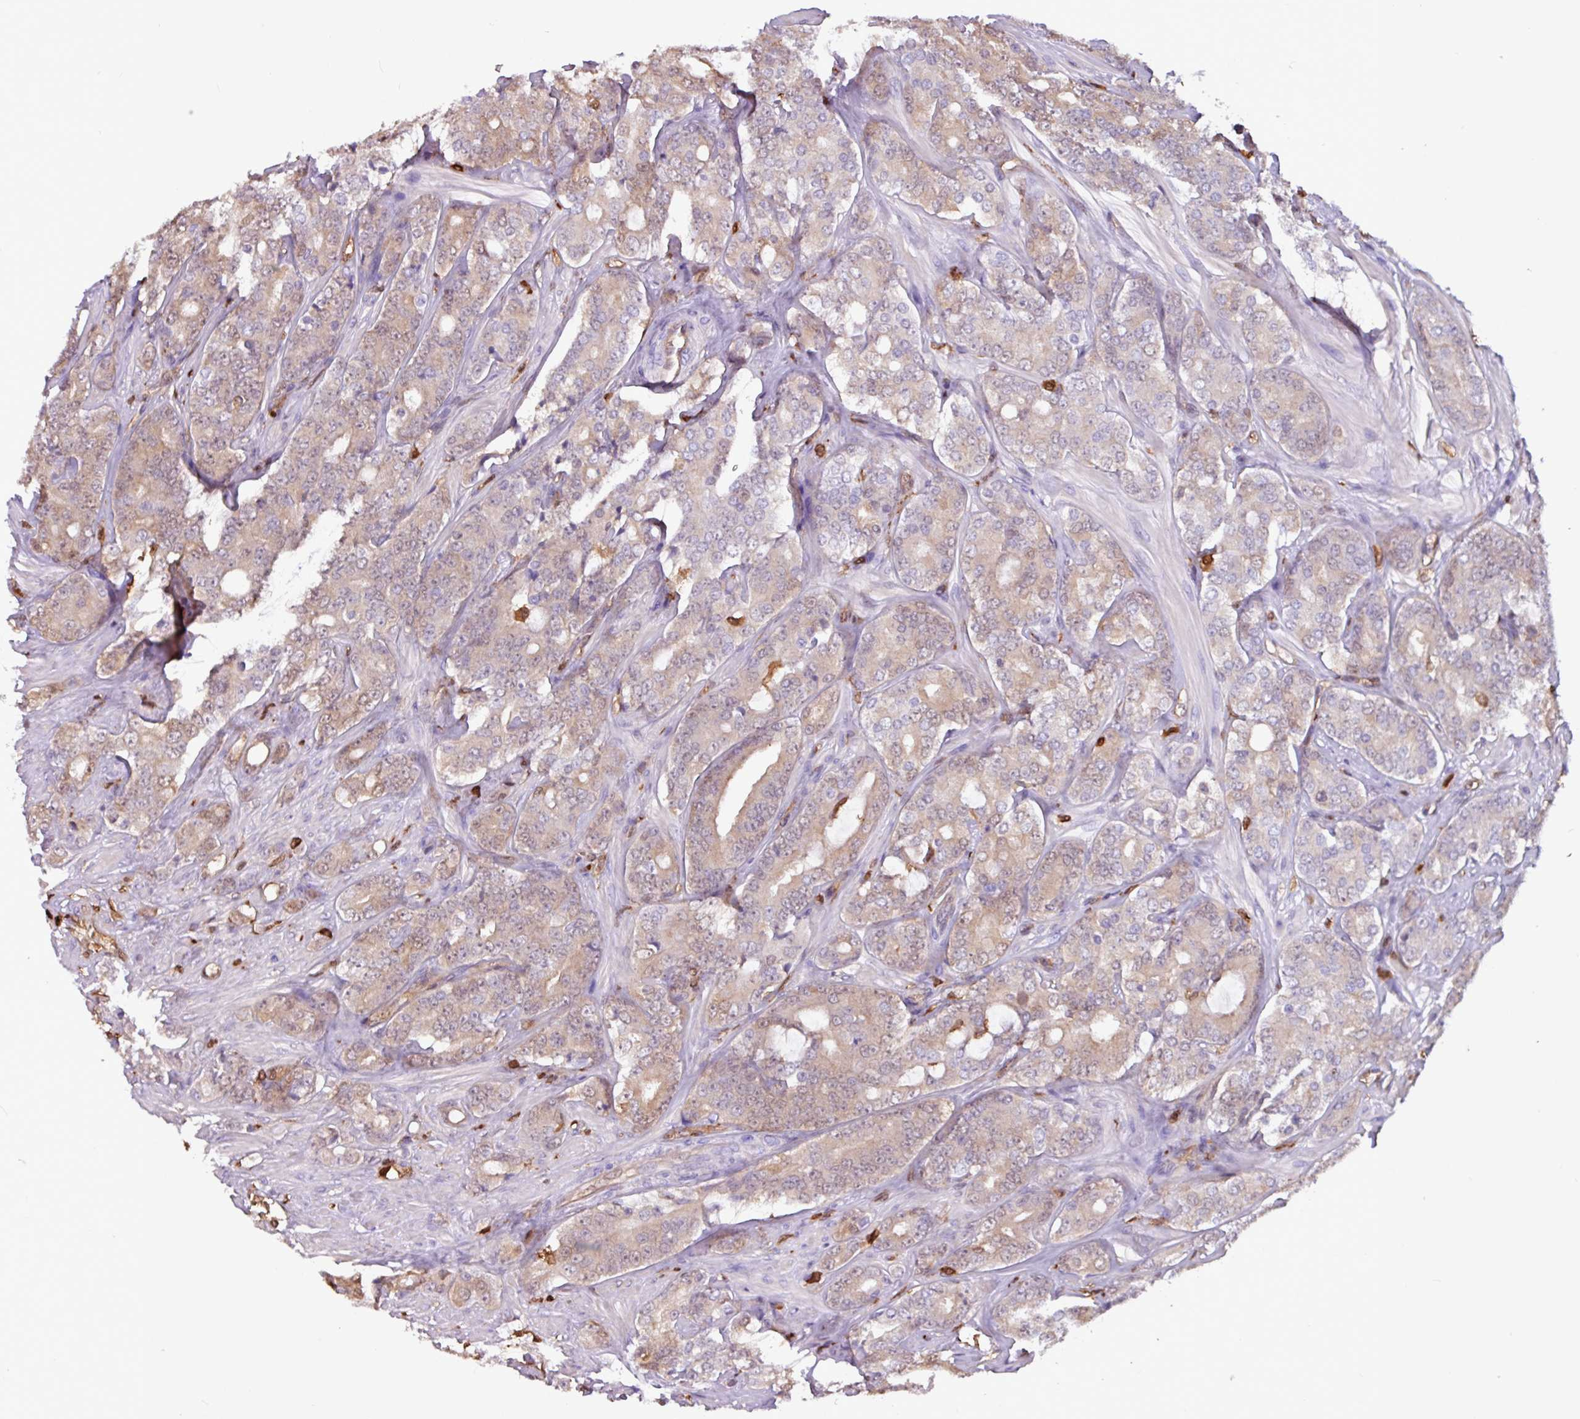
{"staining": {"intensity": "weak", "quantity": ">75%", "location": "cytoplasmic/membranous"}, "tissue": "prostate cancer", "cell_type": "Tumor cells", "image_type": "cancer", "snomed": [{"axis": "morphology", "description": "Adenocarcinoma, High grade"}, {"axis": "topography", "description": "Prostate"}], "caption": "Protein positivity by immunohistochemistry exhibits weak cytoplasmic/membranous expression in approximately >75% of tumor cells in prostate high-grade adenocarcinoma. The protein of interest is stained brown, and the nuclei are stained in blue (DAB IHC with brightfield microscopy, high magnification).", "gene": "ARHGDIB", "patient": {"sex": "male", "age": 62}}